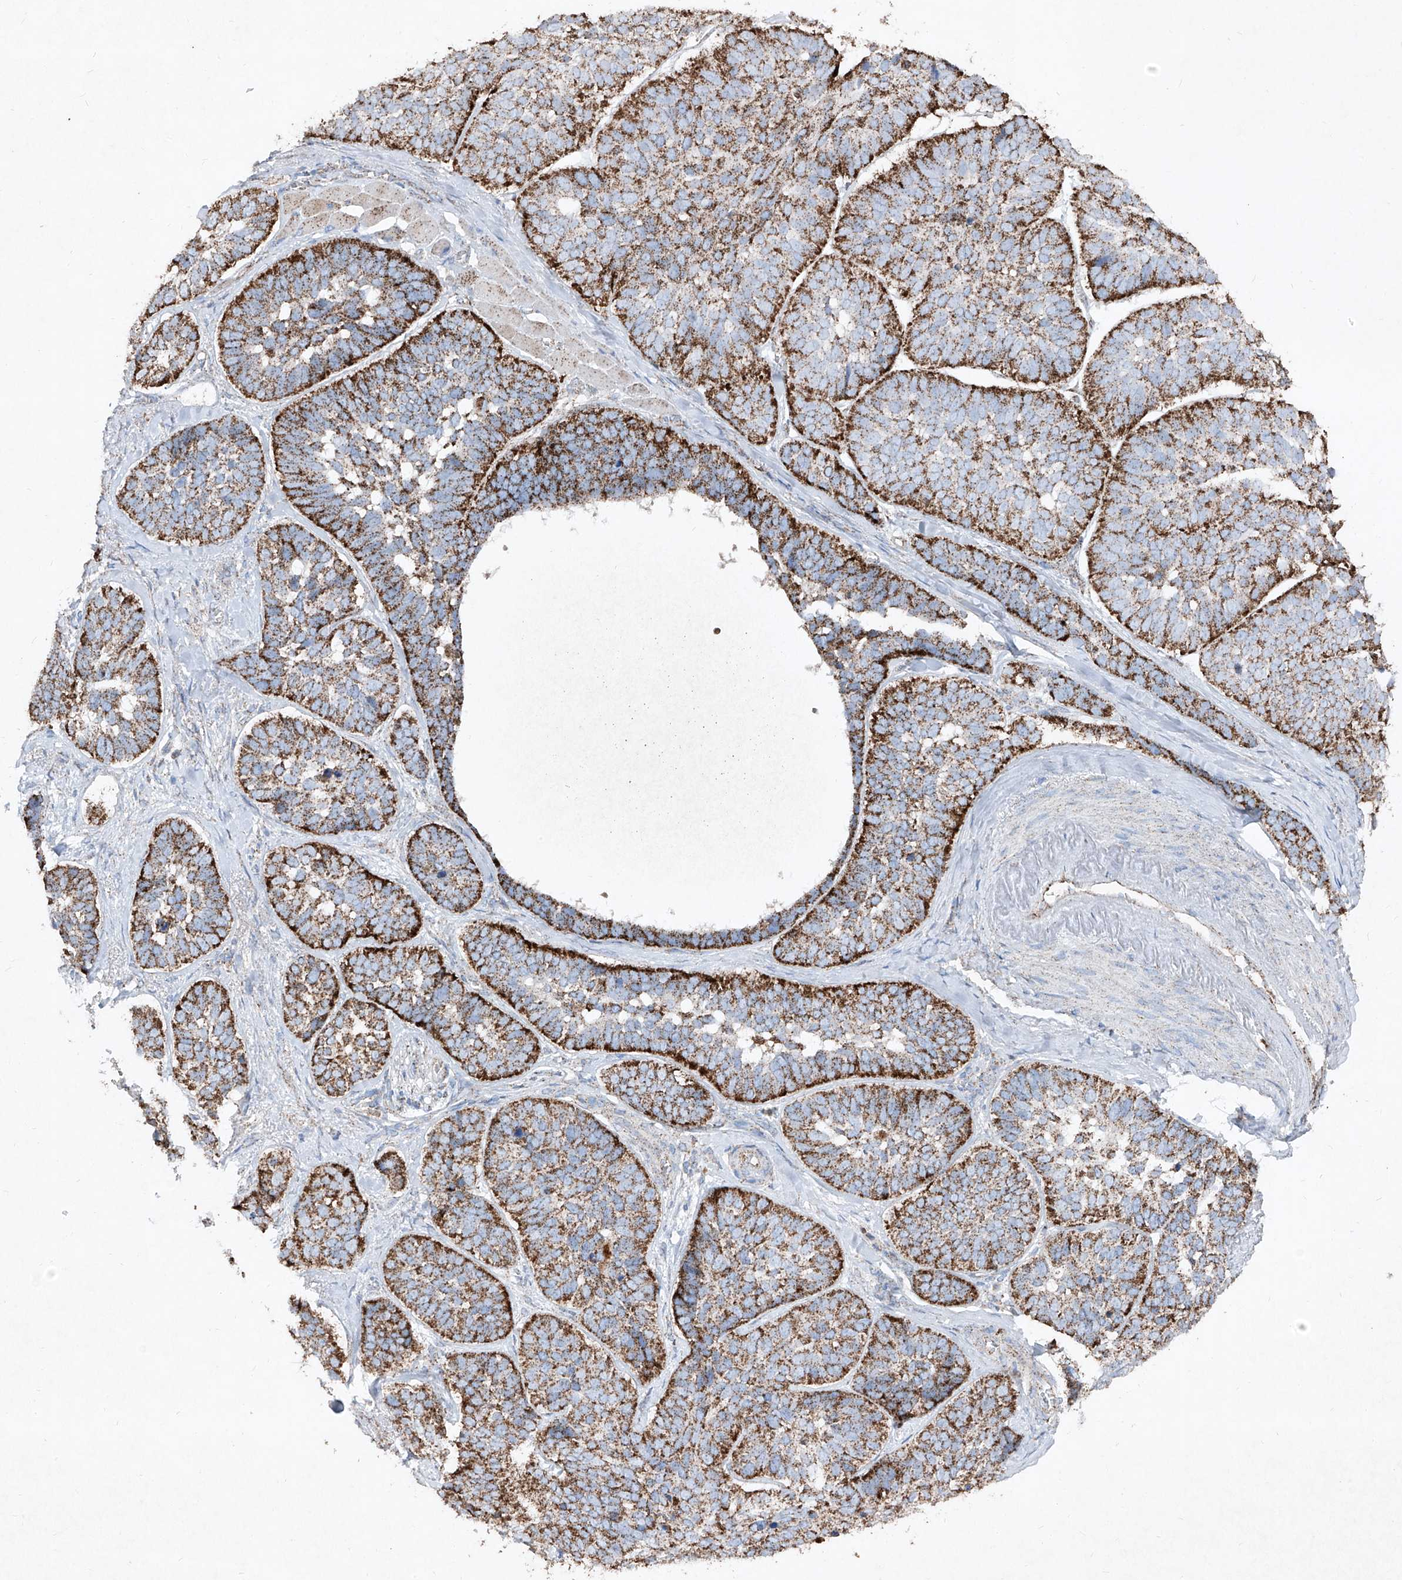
{"staining": {"intensity": "strong", "quantity": ">75%", "location": "cytoplasmic/membranous"}, "tissue": "skin cancer", "cell_type": "Tumor cells", "image_type": "cancer", "snomed": [{"axis": "morphology", "description": "Basal cell carcinoma"}, {"axis": "topography", "description": "Skin"}], "caption": "Strong cytoplasmic/membranous staining for a protein is identified in about >75% of tumor cells of skin basal cell carcinoma using IHC.", "gene": "ABCD3", "patient": {"sex": "male", "age": 62}}